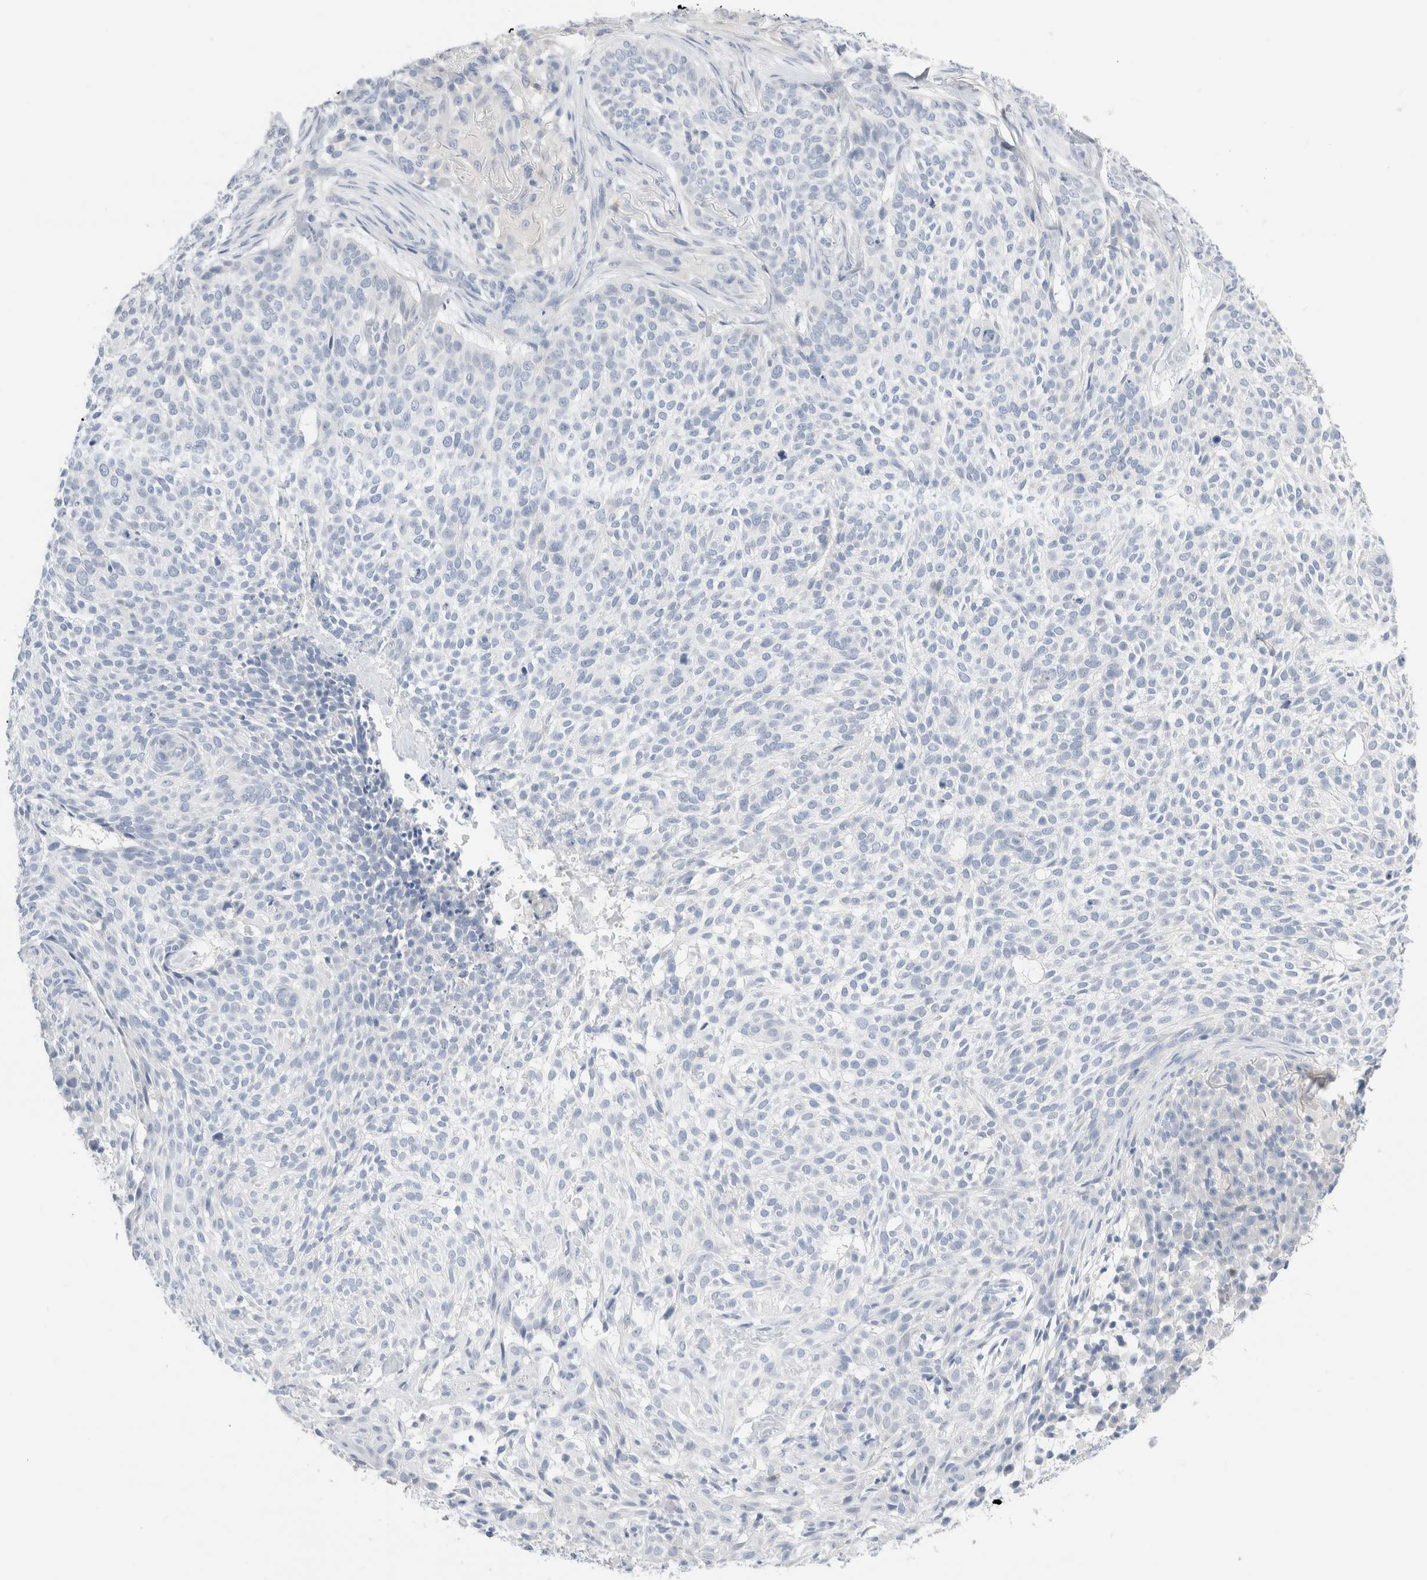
{"staining": {"intensity": "negative", "quantity": "none", "location": "none"}, "tissue": "skin cancer", "cell_type": "Tumor cells", "image_type": "cancer", "snomed": [{"axis": "morphology", "description": "Basal cell carcinoma"}, {"axis": "topography", "description": "Skin"}], "caption": "This is an IHC image of skin basal cell carcinoma. There is no expression in tumor cells.", "gene": "ADAM30", "patient": {"sex": "female", "age": 64}}